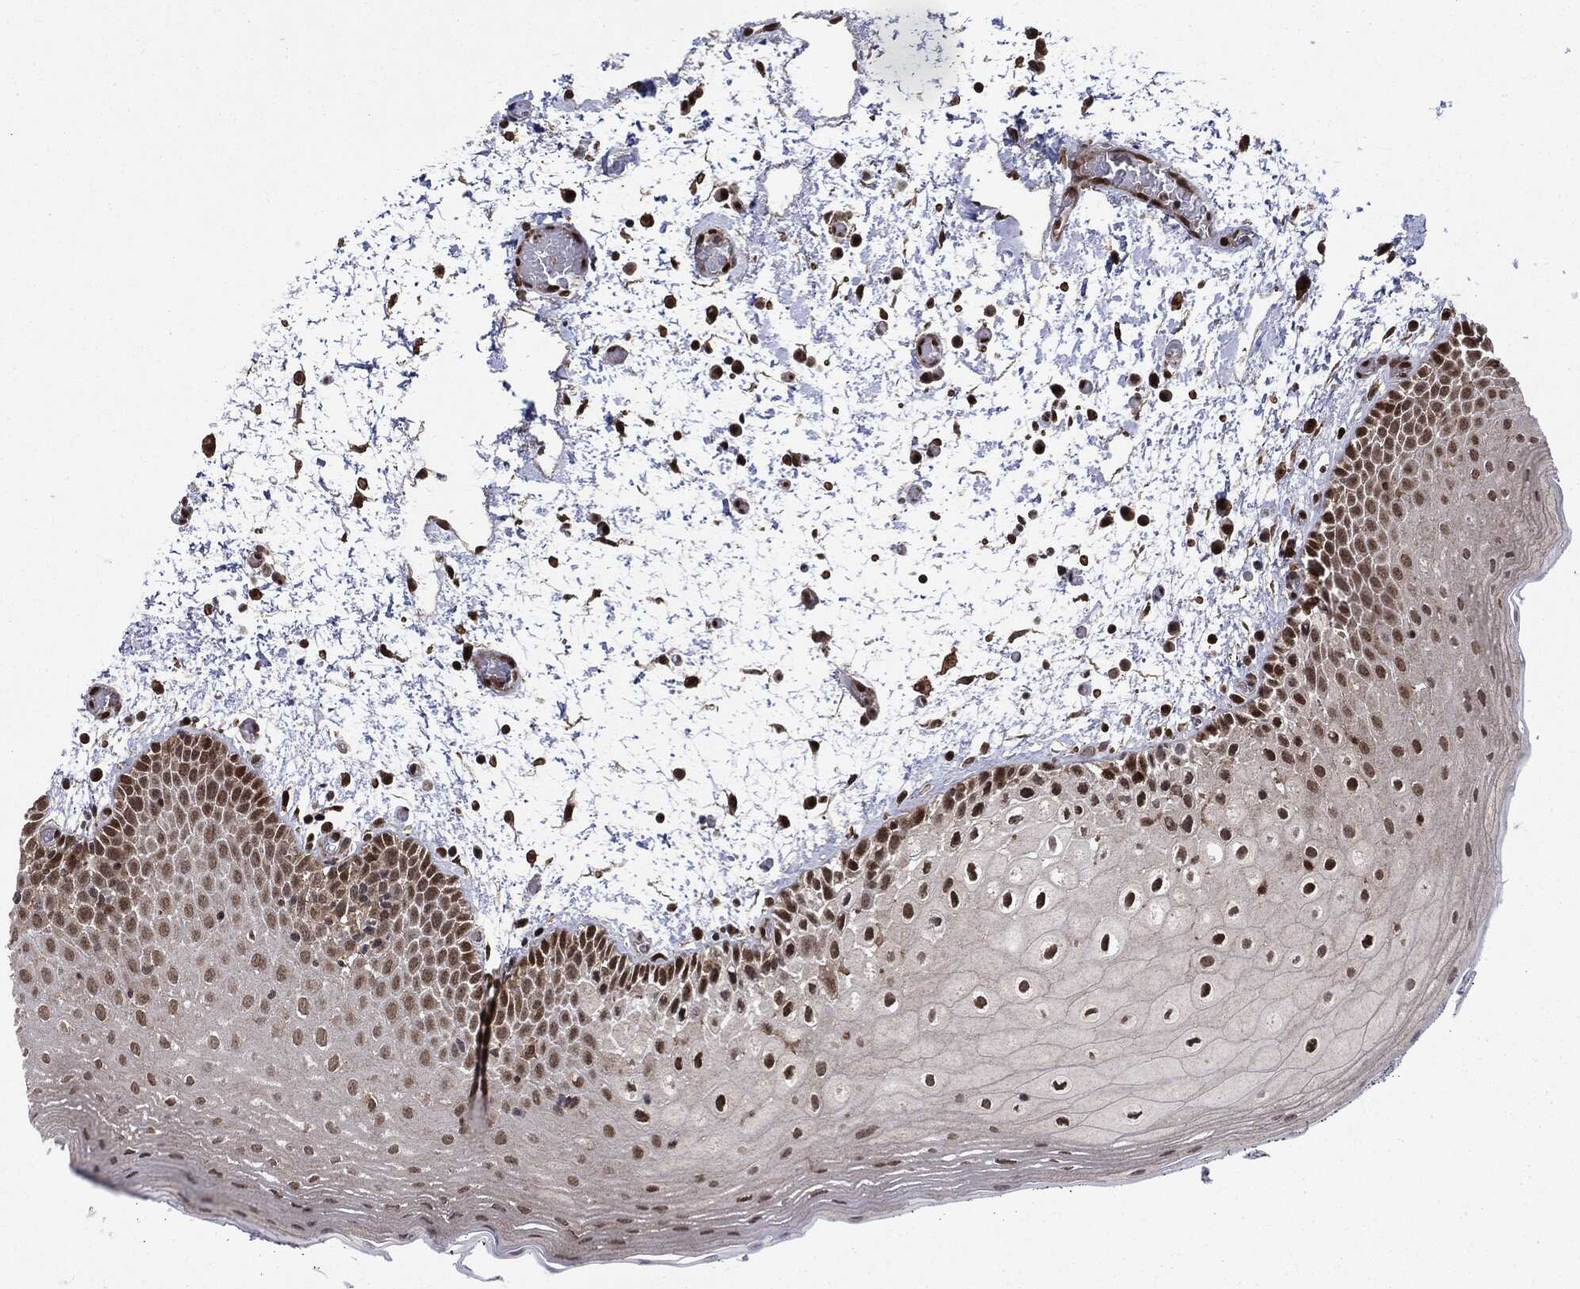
{"staining": {"intensity": "moderate", "quantity": "<25%", "location": "nuclear"}, "tissue": "oral mucosa", "cell_type": "Squamous epithelial cells", "image_type": "normal", "snomed": [{"axis": "morphology", "description": "Normal tissue, NOS"}, {"axis": "morphology", "description": "Squamous cell carcinoma, NOS"}, {"axis": "topography", "description": "Oral tissue"}, {"axis": "topography", "description": "Tounge, NOS"}, {"axis": "topography", "description": "Head-Neck"}], "caption": "Immunohistochemical staining of benign oral mucosa shows <25% levels of moderate nuclear protein expression in about <25% of squamous epithelial cells. The staining was performed using DAB (3,3'-diaminobenzidine), with brown indicating positive protein expression. Nuclei are stained blue with hematoxylin.", "gene": "PTPA", "patient": {"sex": "female", "age": 80}}